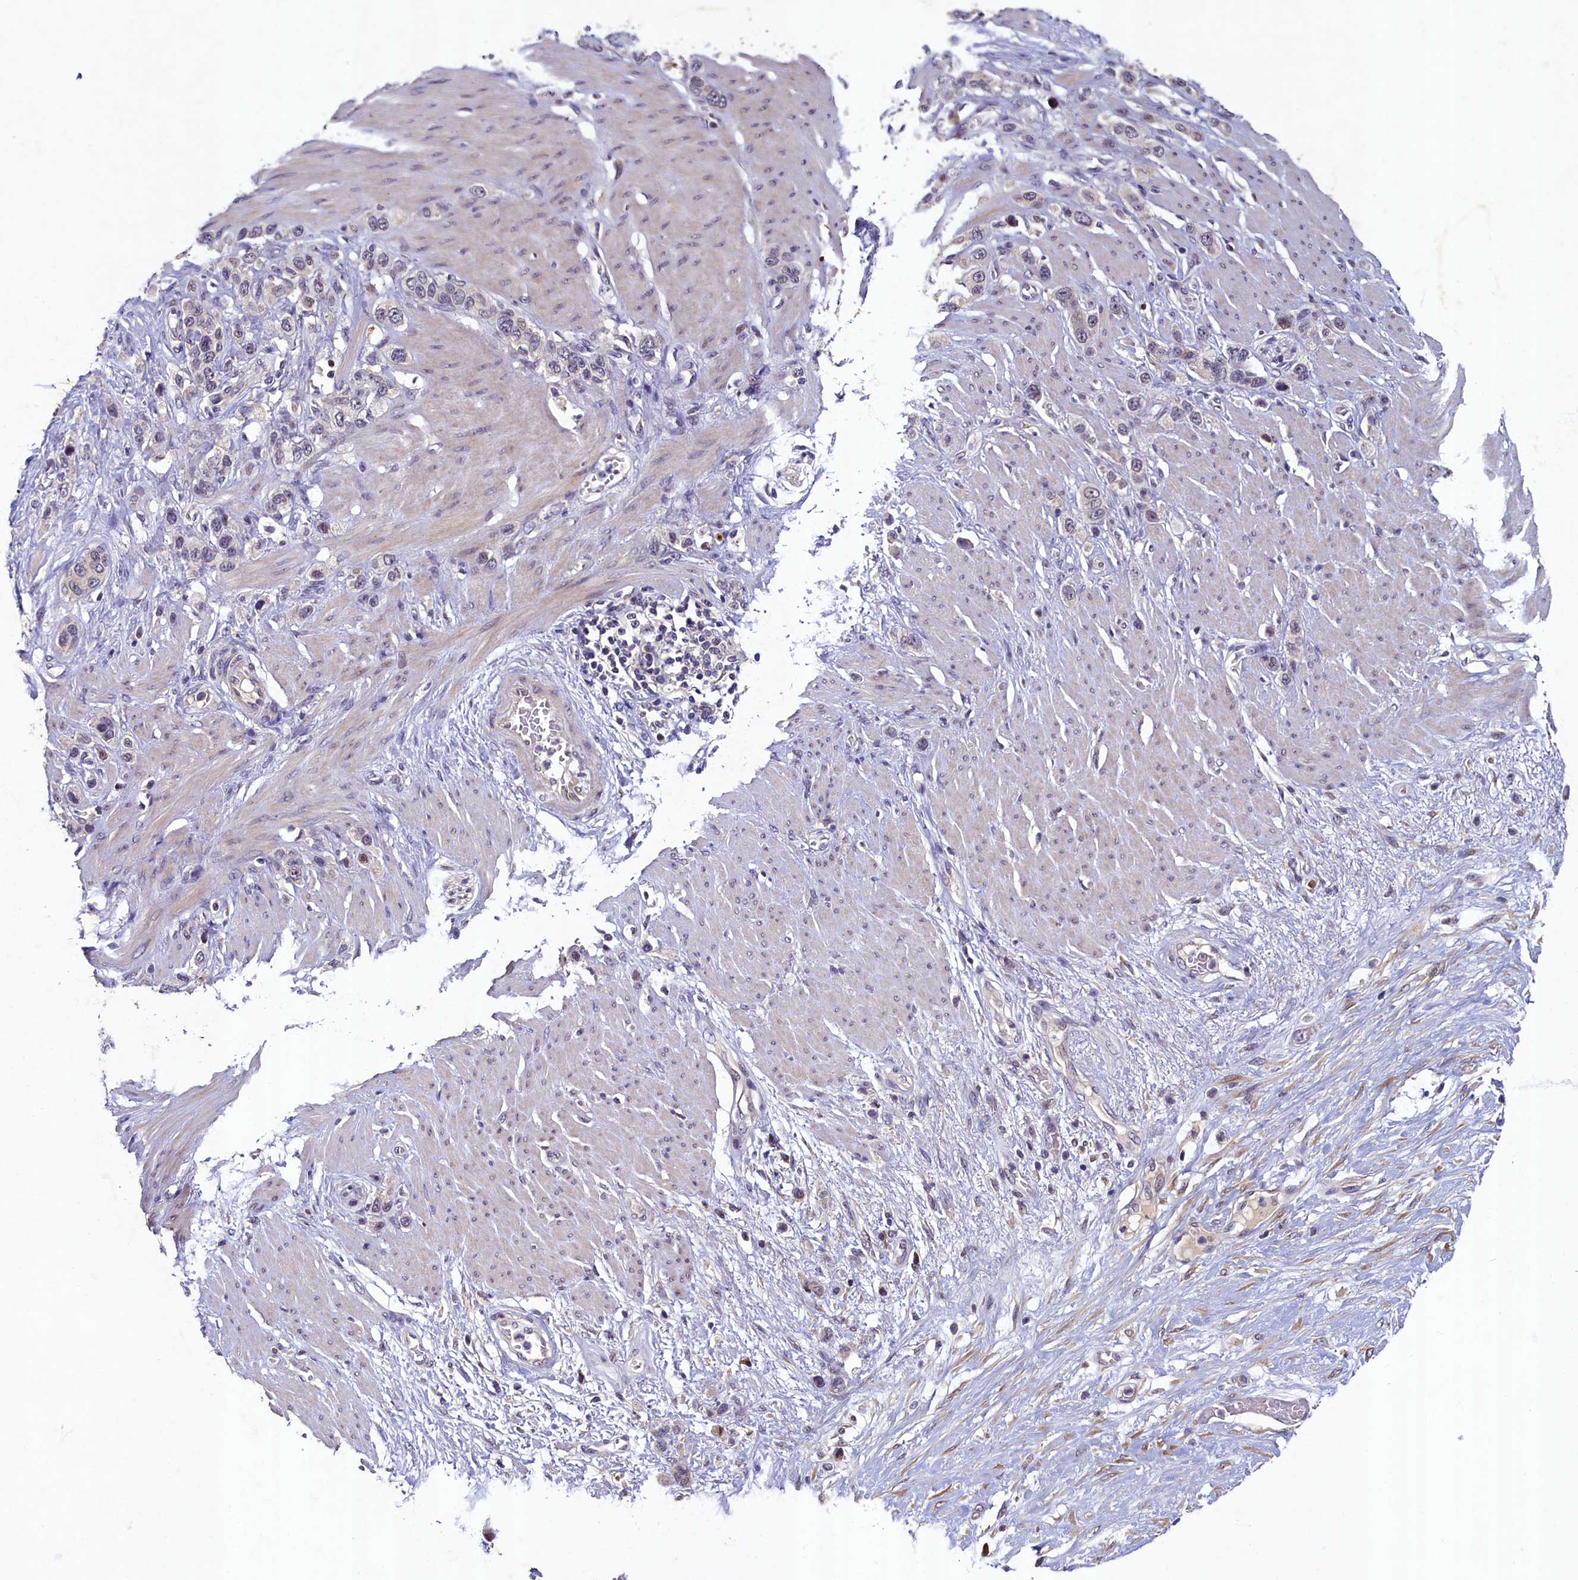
{"staining": {"intensity": "weak", "quantity": "<25%", "location": "nuclear"}, "tissue": "stomach cancer", "cell_type": "Tumor cells", "image_type": "cancer", "snomed": [{"axis": "morphology", "description": "Adenocarcinoma, NOS"}, {"axis": "morphology", "description": "Adenocarcinoma, High grade"}, {"axis": "topography", "description": "Stomach, upper"}, {"axis": "topography", "description": "Stomach, lower"}], "caption": "This is an immunohistochemistry micrograph of stomach adenocarcinoma. There is no expression in tumor cells.", "gene": "LATS2", "patient": {"sex": "female", "age": 65}}